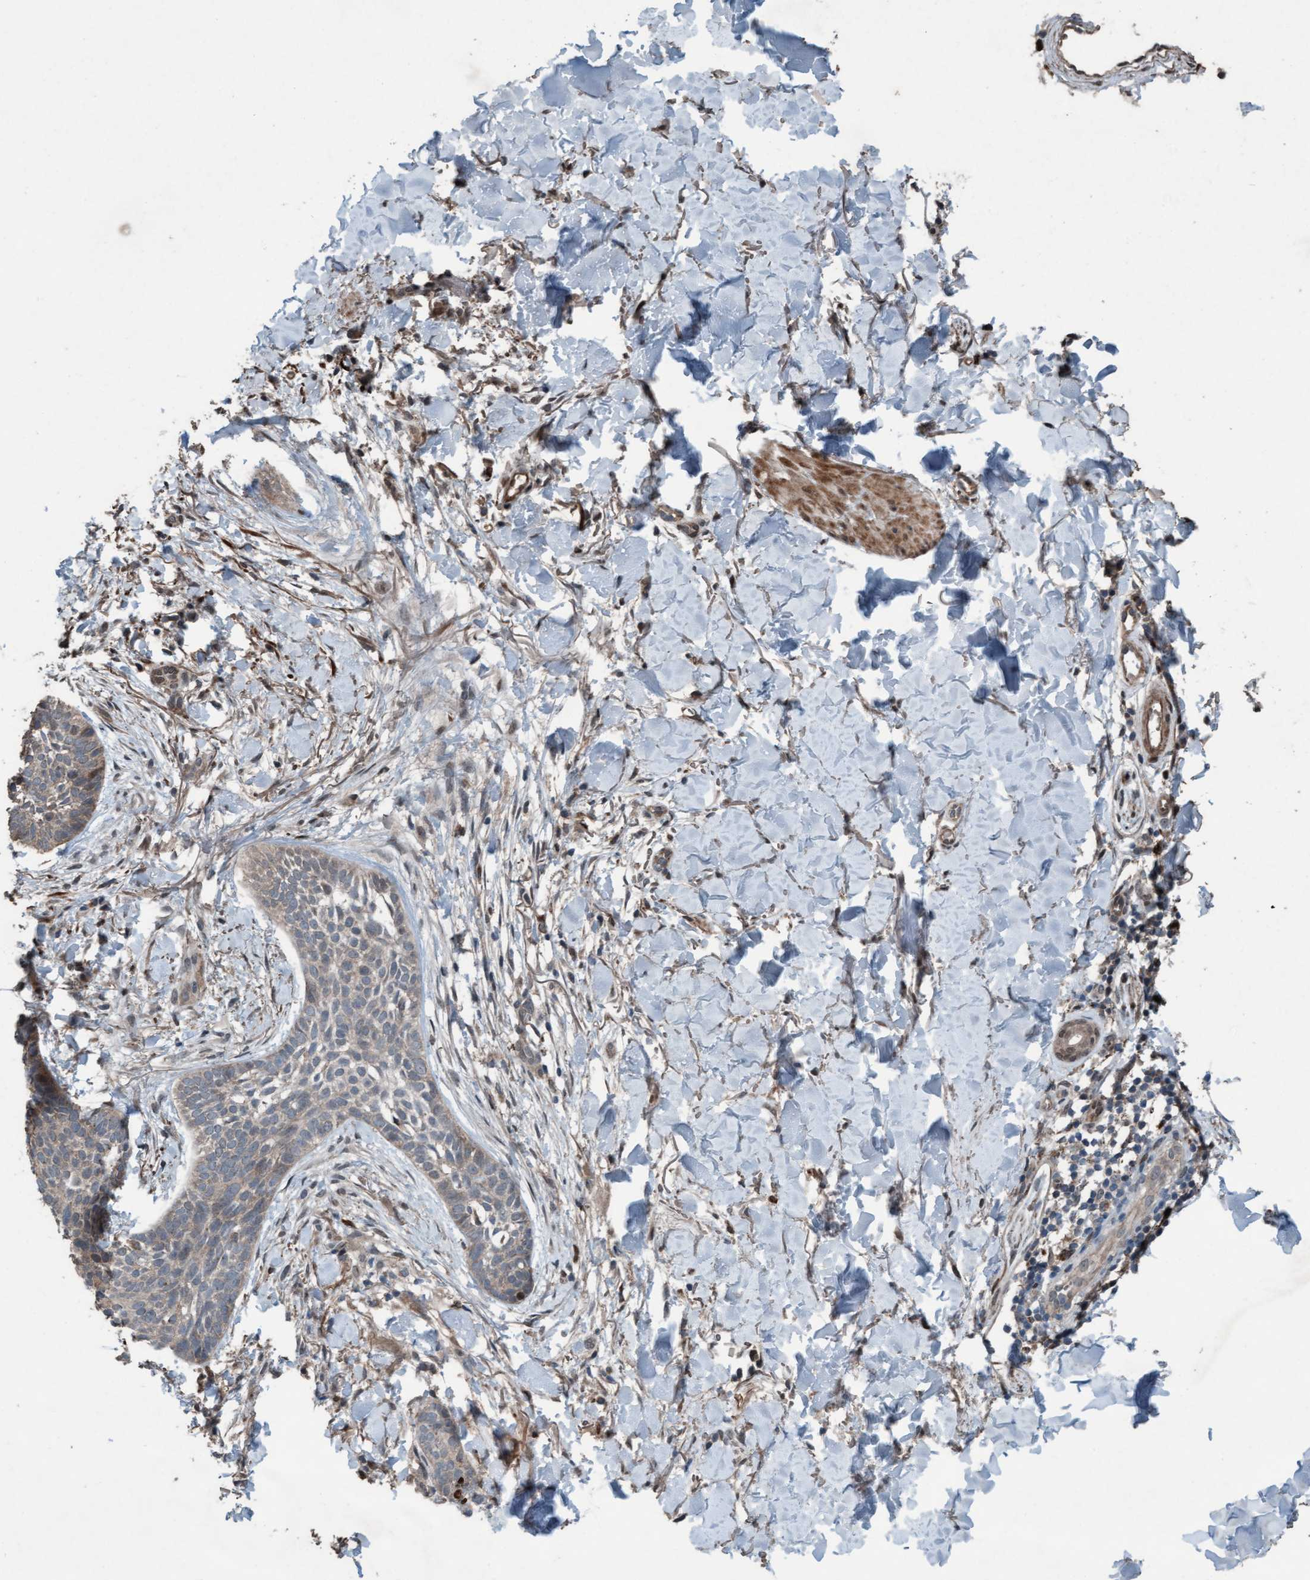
{"staining": {"intensity": "weak", "quantity": "25%-75%", "location": "cytoplasmic/membranous"}, "tissue": "skin cancer", "cell_type": "Tumor cells", "image_type": "cancer", "snomed": [{"axis": "morphology", "description": "Normal tissue, NOS"}, {"axis": "morphology", "description": "Basal cell carcinoma"}, {"axis": "topography", "description": "Skin"}], "caption": "Human skin basal cell carcinoma stained with a brown dye shows weak cytoplasmic/membranous positive positivity in about 25%-75% of tumor cells.", "gene": "PLXNB2", "patient": {"sex": "male", "age": 67}}